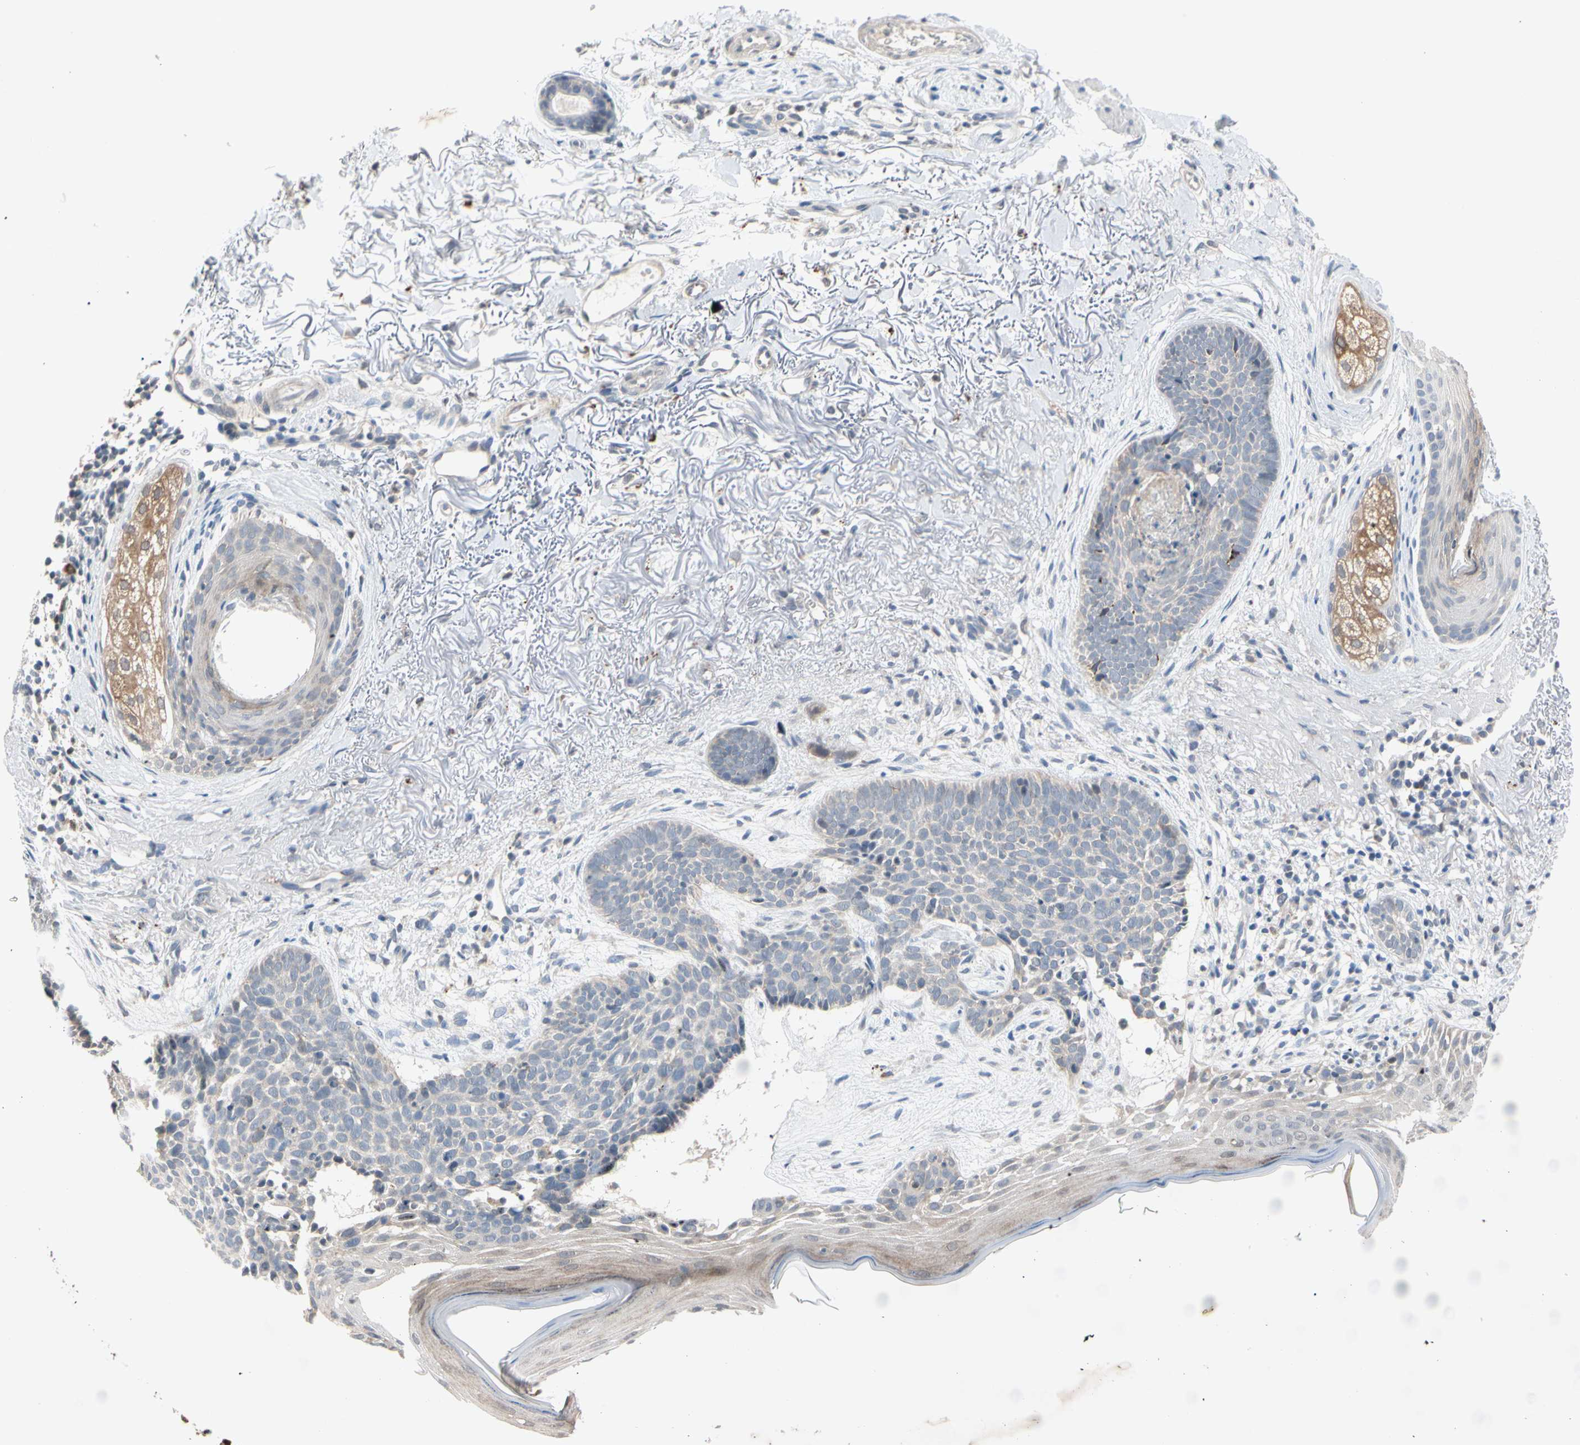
{"staining": {"intensity": "weak", "quantity": ">75%", "location": "cytoplasmic/membranous"}, "tissue": "skin cancer", "cell_type": "Tumor cells", "image_type": "cancer", "snomed": [{"axis": "morphology", "description": "Normal tissue, NOS"}, {"axis": "morphology", "description": "Basal cell carcinoma"}, {"axis": "topography", "description": "Skin"}], "caption": "High-magnification brightfield microscopy of skin basal cell carcinoma stained with DAB (3,3'-diaminobenzidine) (brown) and counterstained with hematoxylin (blue). tumor cells exhibit weak cytoplasmic/membranous positivity is identified in about>75% of cells.", "gene": "MARK1", "patient": {"sex": "female", "age": 70}}